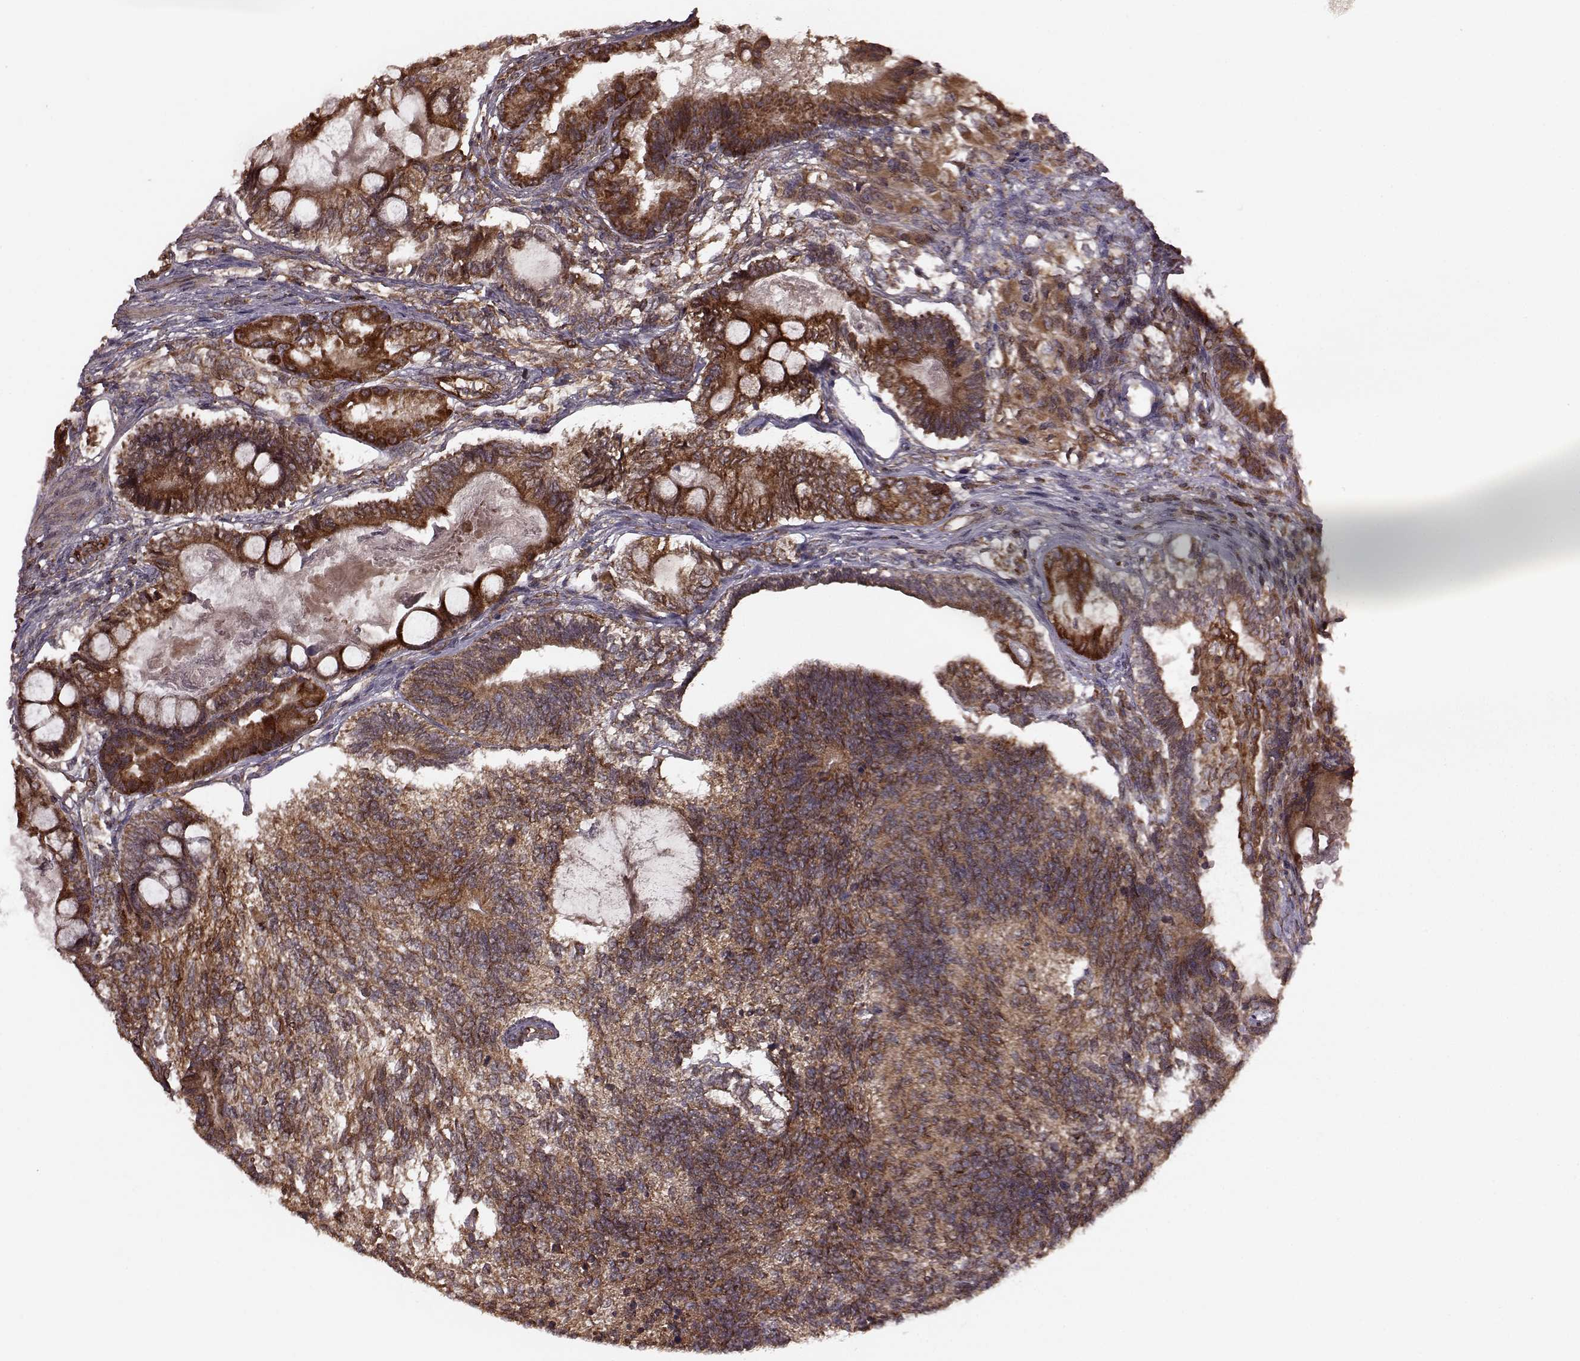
{"staining": {"intensity": "strong", "quantity": ">75%", "location": "cytoplasmic/membranous"}, "tissue": "testis cancer", "cell_type": "Tumor cells", "image_type": "cancer", "snomed": [{"axis": "morphology", "description": "Seminoma, NOS"}, {"axis": "morphology", "description": "Carcinoma, Embryonal, NOS"}, {"axis": "topography", "description": "Testis"}], "caption": "Immunohistochemistry (IHC) (DAB) staining of testis cancer shows strong cytoplasmic/membranous protein expression in approximately >75% of tumor cells.", "gene": "AGPAT1", "patient": {"sex": "male", "age": 41}}